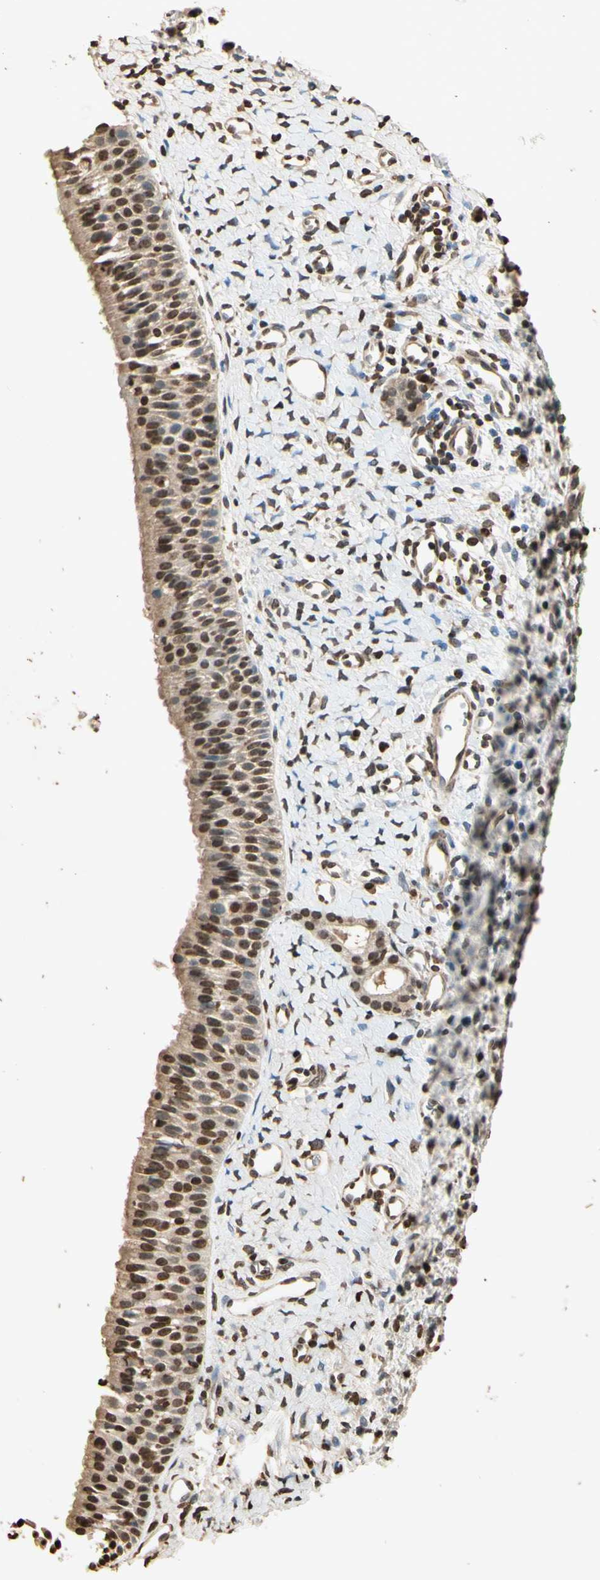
{"staining": {"intensity": "moderate", "quantity": "25%-75%", "location": "cytoplasmic/membranous,nuclear"}, "tissue": "nasopharynx", "cell_type": "Respiratory epithelial cells", "image_type": "normal", "snomed": [{"axis": "morphology", "description": "Normal tissue, NOS"}, {"axis": "topography", "description": "Nasopharynx"}], "caption": "Respiratory epithelial cells display medium levels of moderate cytoplasmic/membranous,nuclear expression in about 25%-75% of cells in normal nasopharynx. (DAB (3,3'-diaminobenzidine) IHC, brown staining for protein, blue staining for nuclei).", "gene": "TOP1", "patient": {"sex": "male", "age": 22}}